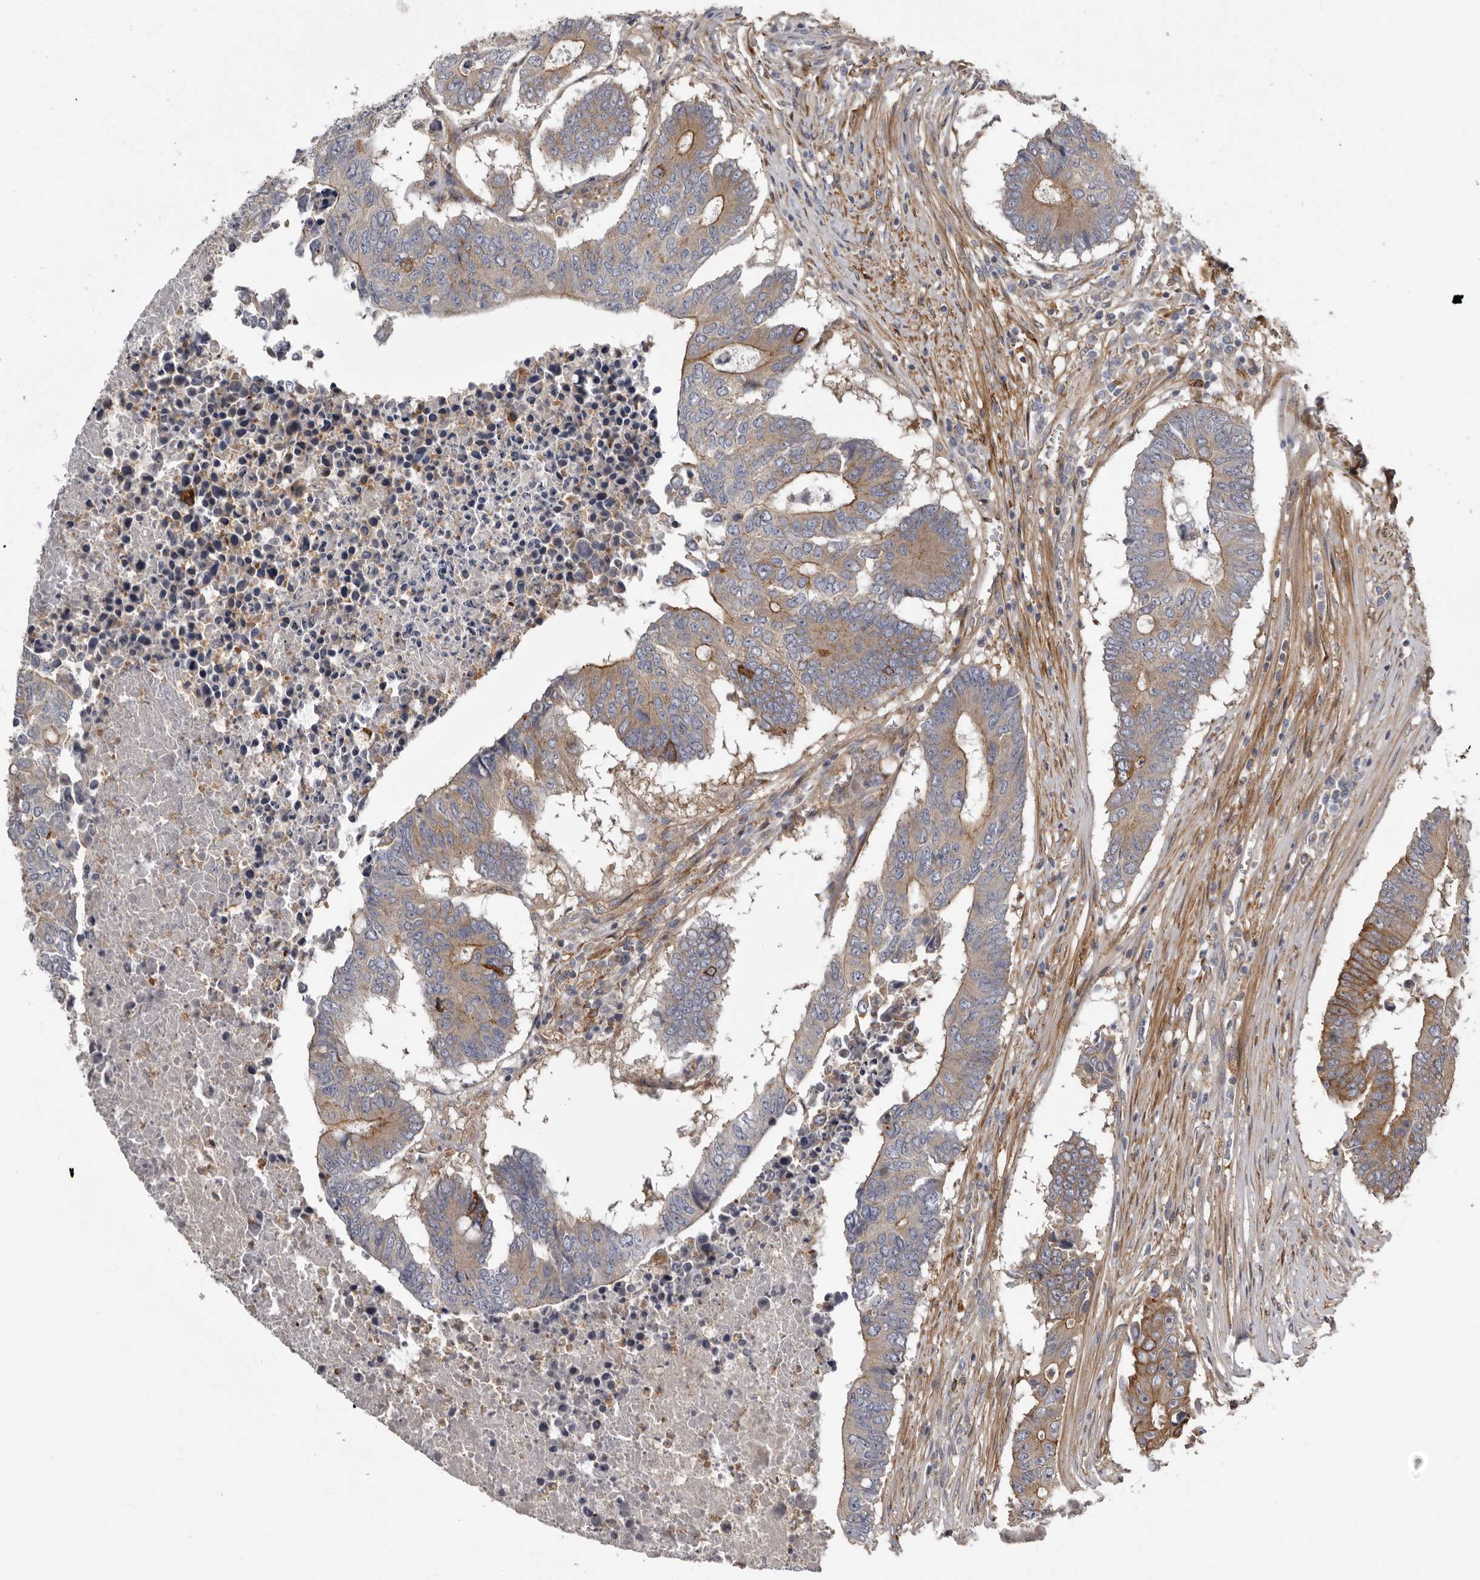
{"staining": {"intensity": "moderate", "quantity": "25%-75%", "location": "cytoplasmic/membranous"}, "tissue": "colorectal cancer", "cell_type": "Tumor cells", "image_type": "cancer", "snomed": [{"axis": "morphology", "description": "Adenocarcinoma, NOS"}, {"axis": "topography", "description": "Colon"}], "caption": "This is a micrograph of immunohistochemistry (IHC) staining of adenocarcinoma (colorectal), which shows moderate expression in the cytoplasmic/membranous of tumor cells.", "gene": "ENAH", "patient": {"sex": "male", "age": 87}}